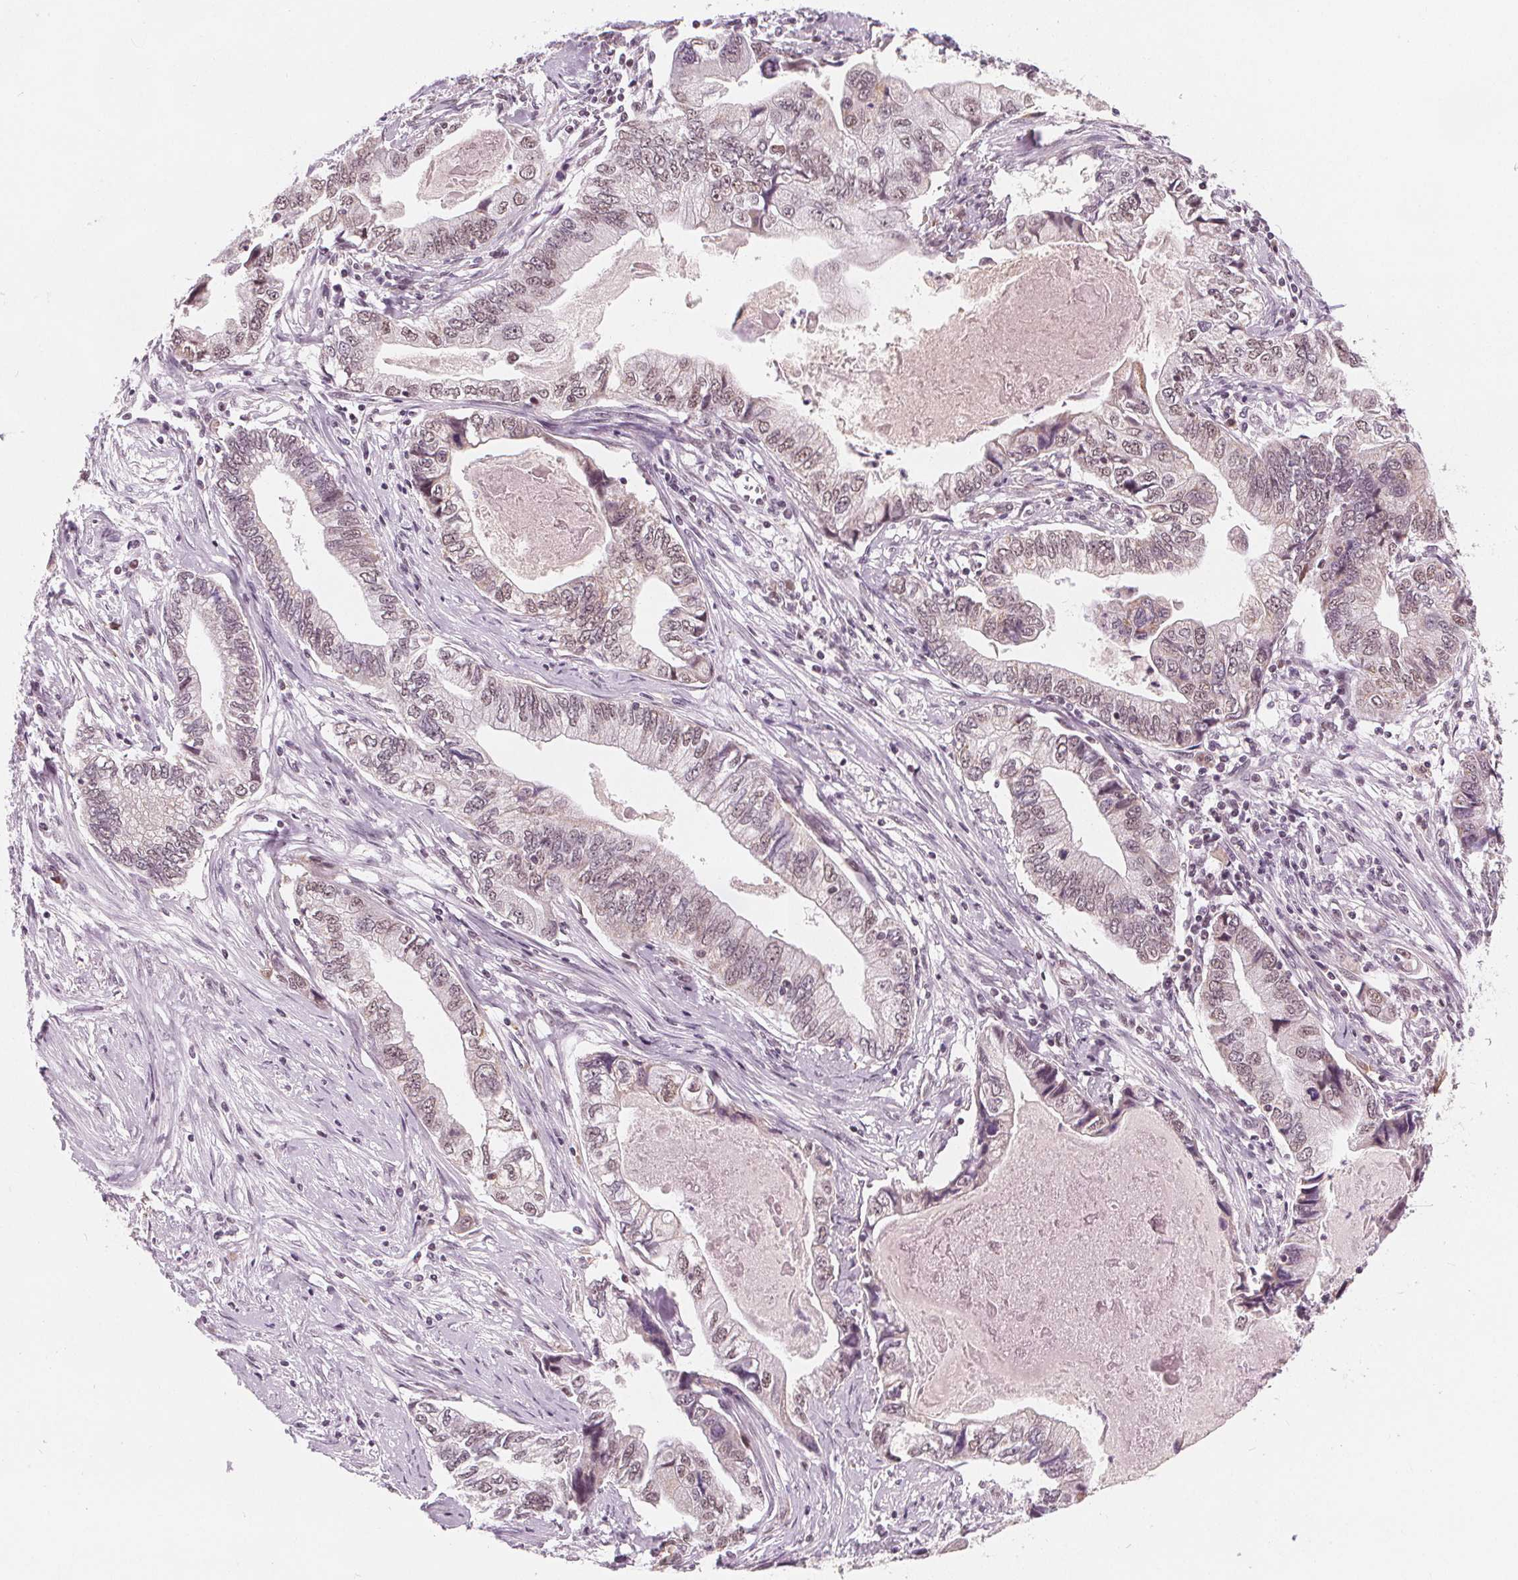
{"staining": {"intensity": "weak", "quantity": "<25%", "location": "nuclear"}, "tissue": "stomach cancer", "cell_type": "Tumor cells", "image_type": "cancer", "snomed": [{"axis": "morphology", "description": "Adenocarcinoma, NOS"}, {"axis": "topography", "description": "Pancreas"}, {"axis": "topography", "description": "Stomach, upper"}], "caption": "This is a histopathology image of immunohistochemistry (IHC) staining of stomach cancer (adenocarcinoma), which shows no expression in tumor cells.", "gene": "DPM2", "patient": {"sex": "male", "age": 77}}